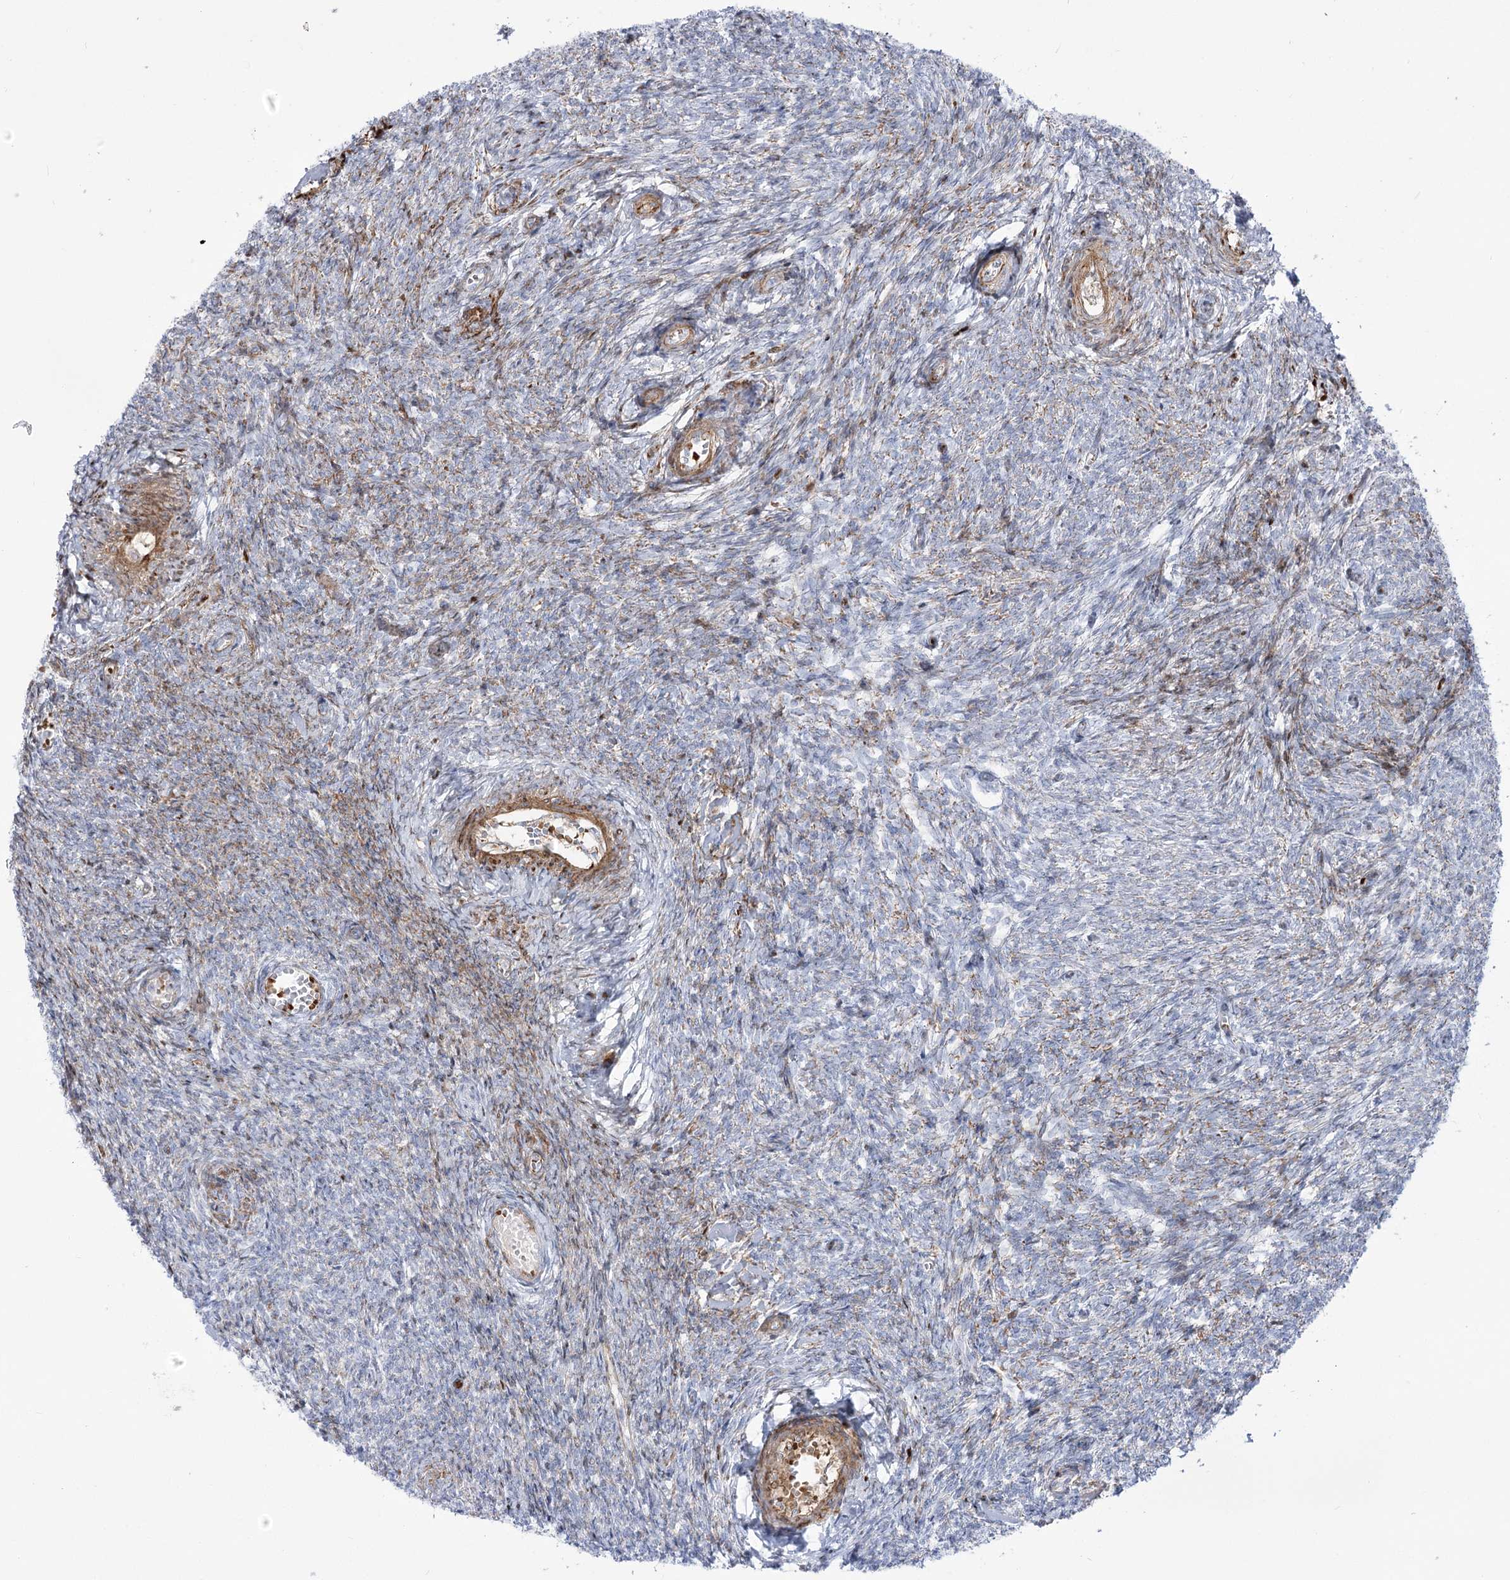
{"staining": {"intensity": "negative", "quantity": "none", "location": "none"}, "tissue": "ovary", "cell_type": "Follicle cells", "image_type": "normal", "snomed": [{"axis": "morphology", "description": "Normal tissue, NOS"}, {"axis": "topography", "description": "Ovary"}], "caption": "Immunohistochemistry (IHC) of unremarkable human ovary displays no expression in follicle cells.", "gene": "ANKRD23", "patient": {"sex": "female", "age": 44}}